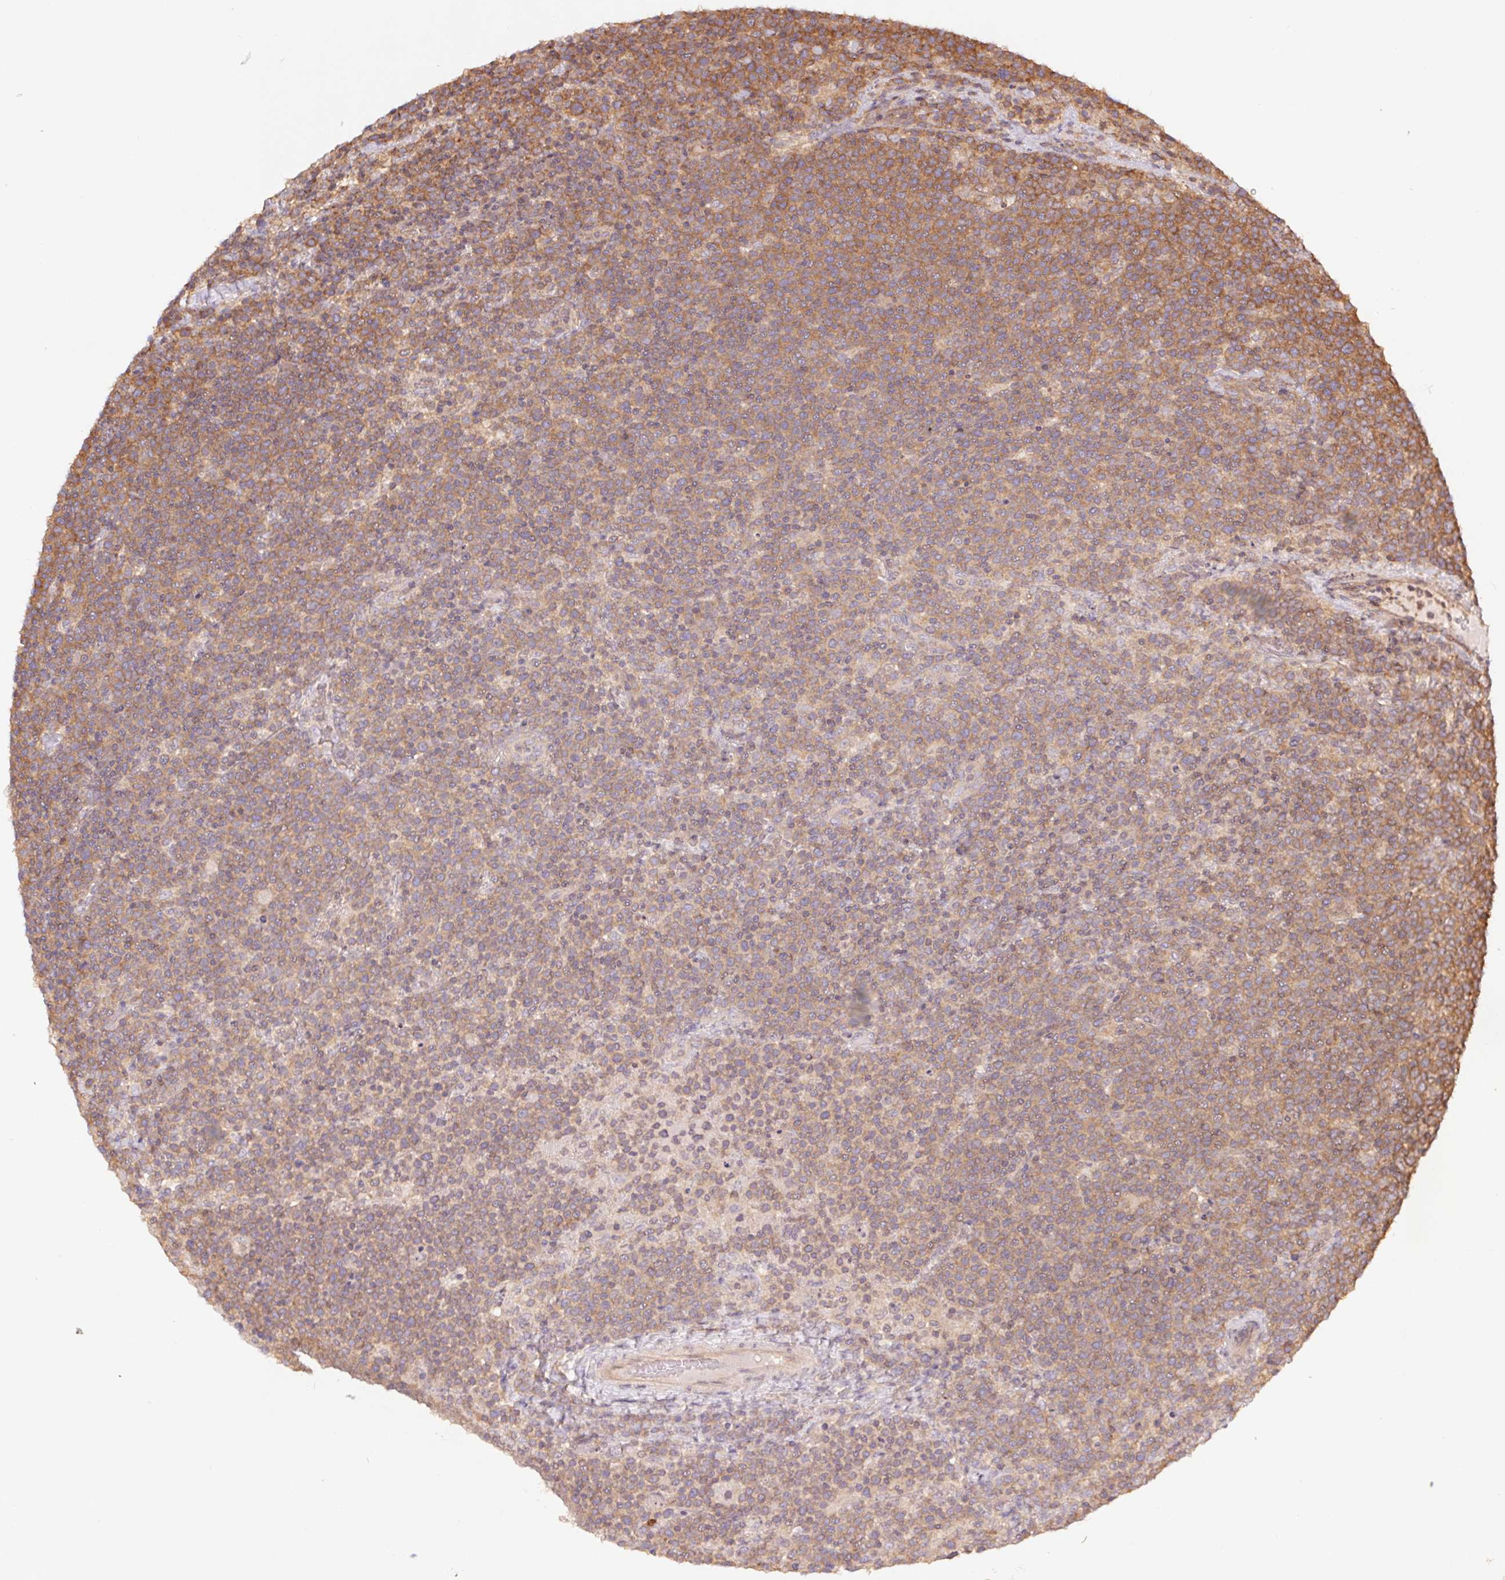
{"staining": {"intensity": "moderate", "quantity": ">75%", "location": "cytoplasmic/membranous"}, "tissue": "lymphoma", "cell_type": "Tumor cells", "image_type": "cancer", "snomed": [{"axis": "morphology", "description": "Malignant lymphoma, non-Hodgkin's type, High grade"}, {"axis": "topography", "description": "Lymph node"}], "caption": "The histopathology image reveals a brown stain indicating the presence of a protein in the cytoplasmic/membranous of tumor cells in high-grade malignant lymphoma, non-Hodgkin's type. (Stains: DAB (3,3'-diaminobenzidine) in brown, nuclei in blue, Microscopy: brightfield microscopy at high magnification).", "gene": "TUBA3D", "patient": {"sex": "male", "age": 61}}